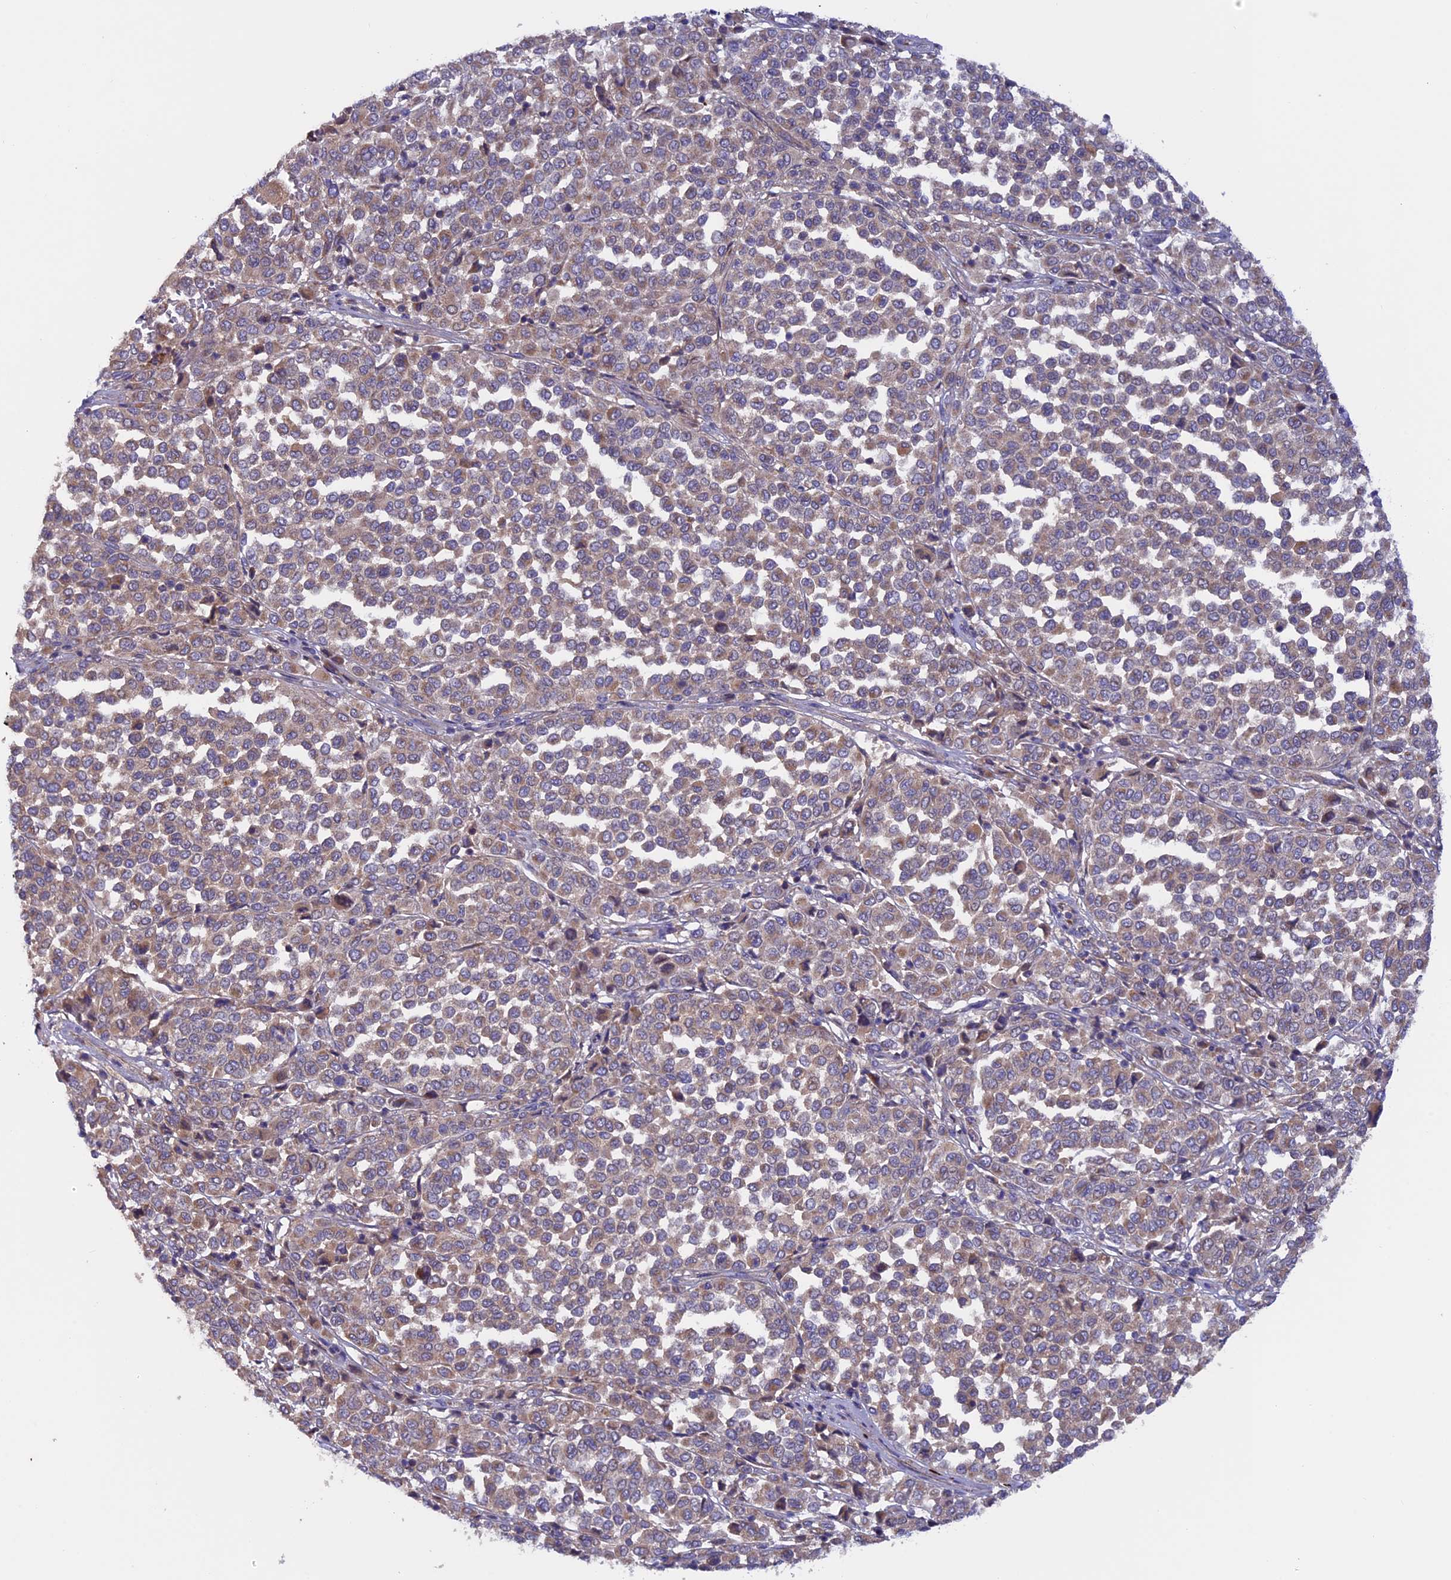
{"staining": {"intensity": "weak", "quantity": ">75%", "location": "cytoplasmic/membranous"}, "tissue": "melanoma", "cell_type": "Tumor cells", "image_type": "cancer", "snomed": [{"axis": "morphology", "description": "Malignant melanoma, Metastatic site"}, {"axis": "topography", "description": "Pancreas"}], "caption": "The histopathology image shows a brown stain indicating the presence of a protein in the cytoplasmic/membranous of tumor cells in melanoma.", "gene": "PTPN9", "patient": {"sex": "female", "age": 30}}